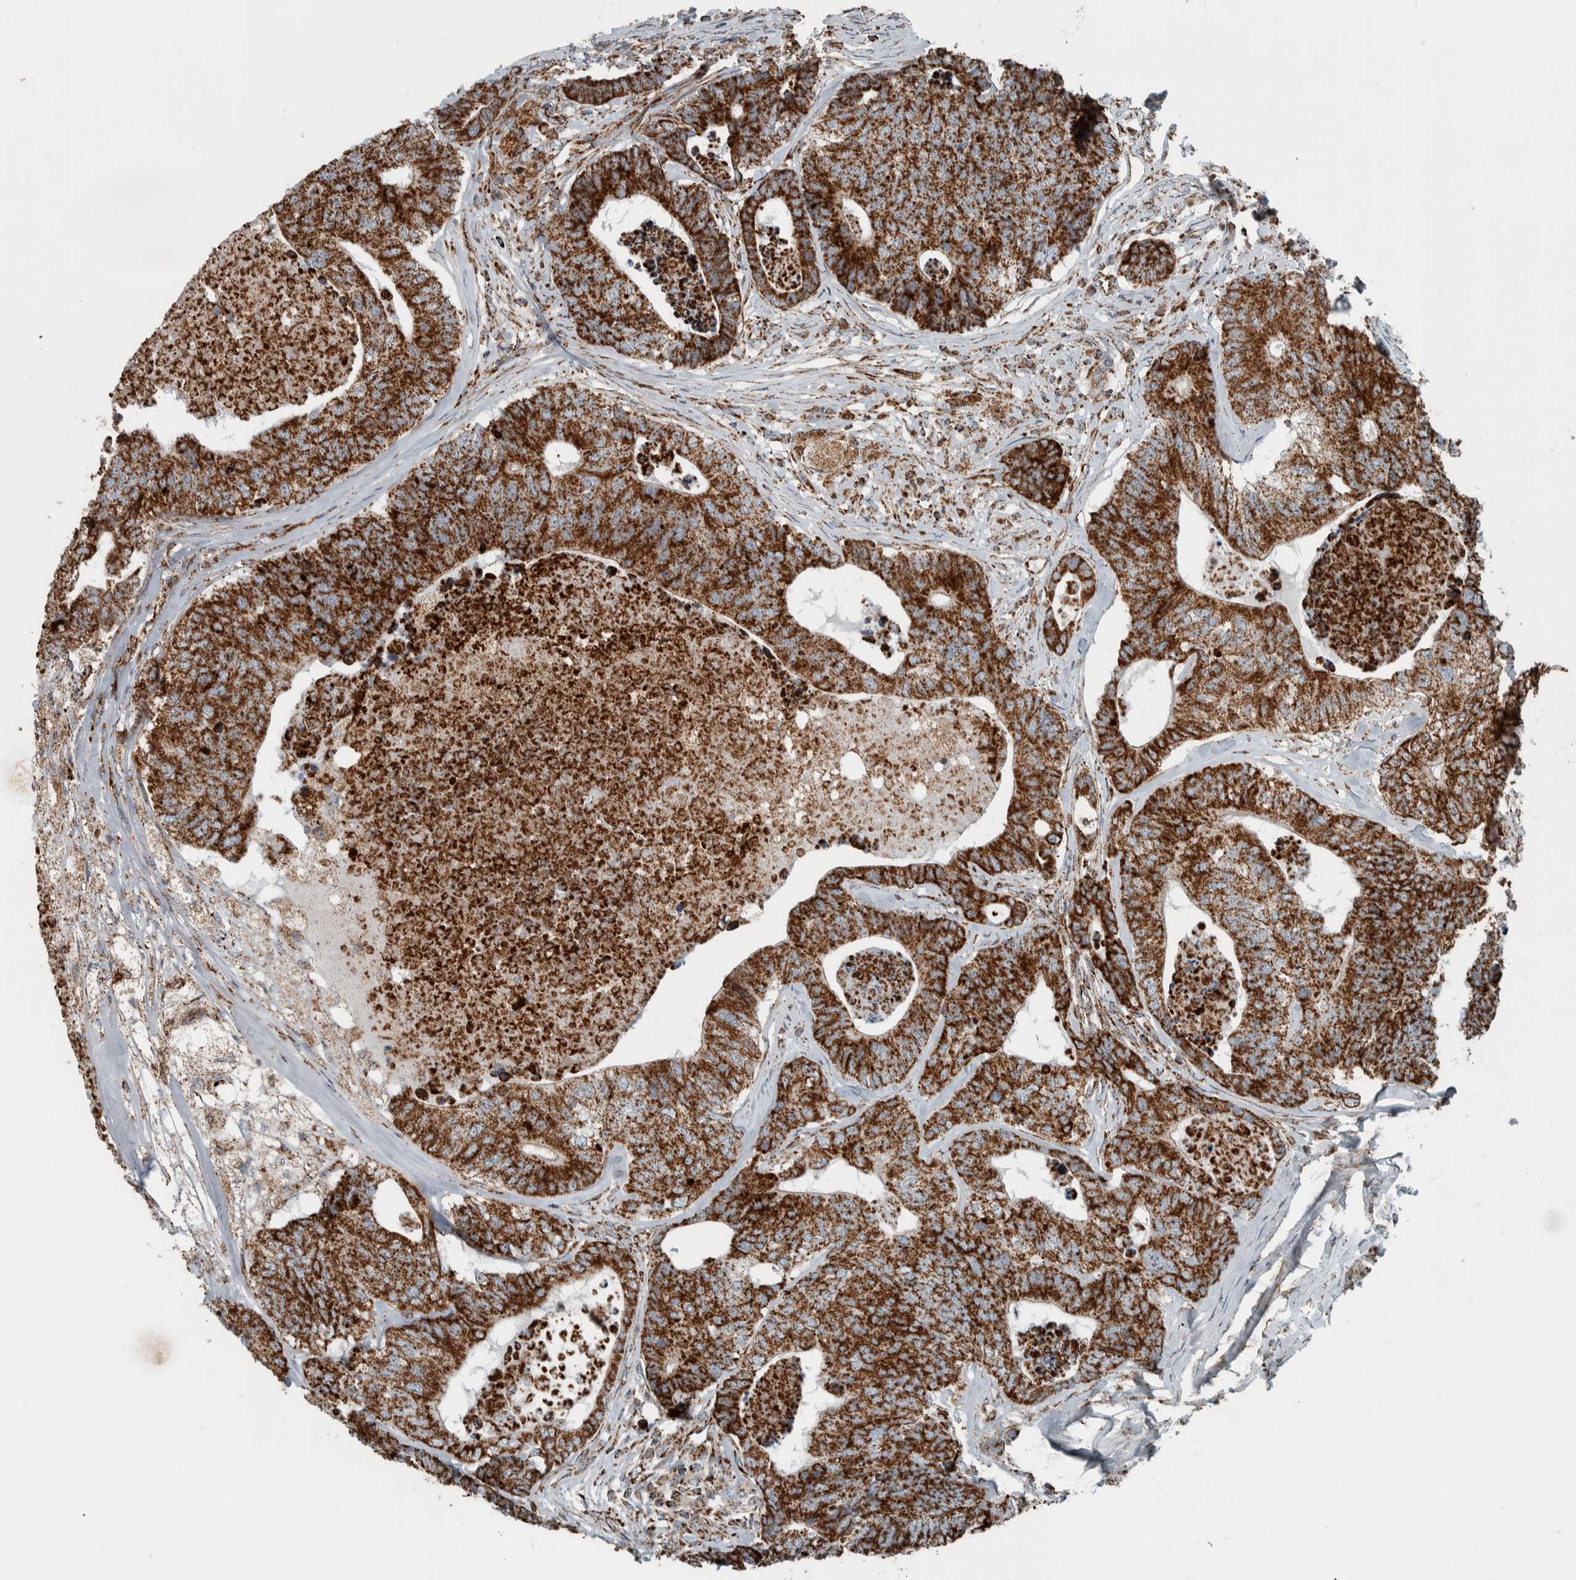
{"staining": {"intensity": "strong", "quantity": ">75%", "location": "cytoplasmic/membranous"}, "tissue": "colorectal cancer", "cell_type": "Tumor cells", "image_type": "cancer", "snomed": [{"axis": "morphology", "description": "Adenocarcinoma, NOS"}, {"axis": "topography", "description": "Colon"}], "caption": "Adenocarcinoma (colorectal) stained for a protein reveals strong cytoplasmic/membranous positivity in tumor cells. (brown staining indicates protein expression, while blue staining denotes nuclei).", "gene": "CNTROB", "patient": {"sex": "female", "age": 67}}